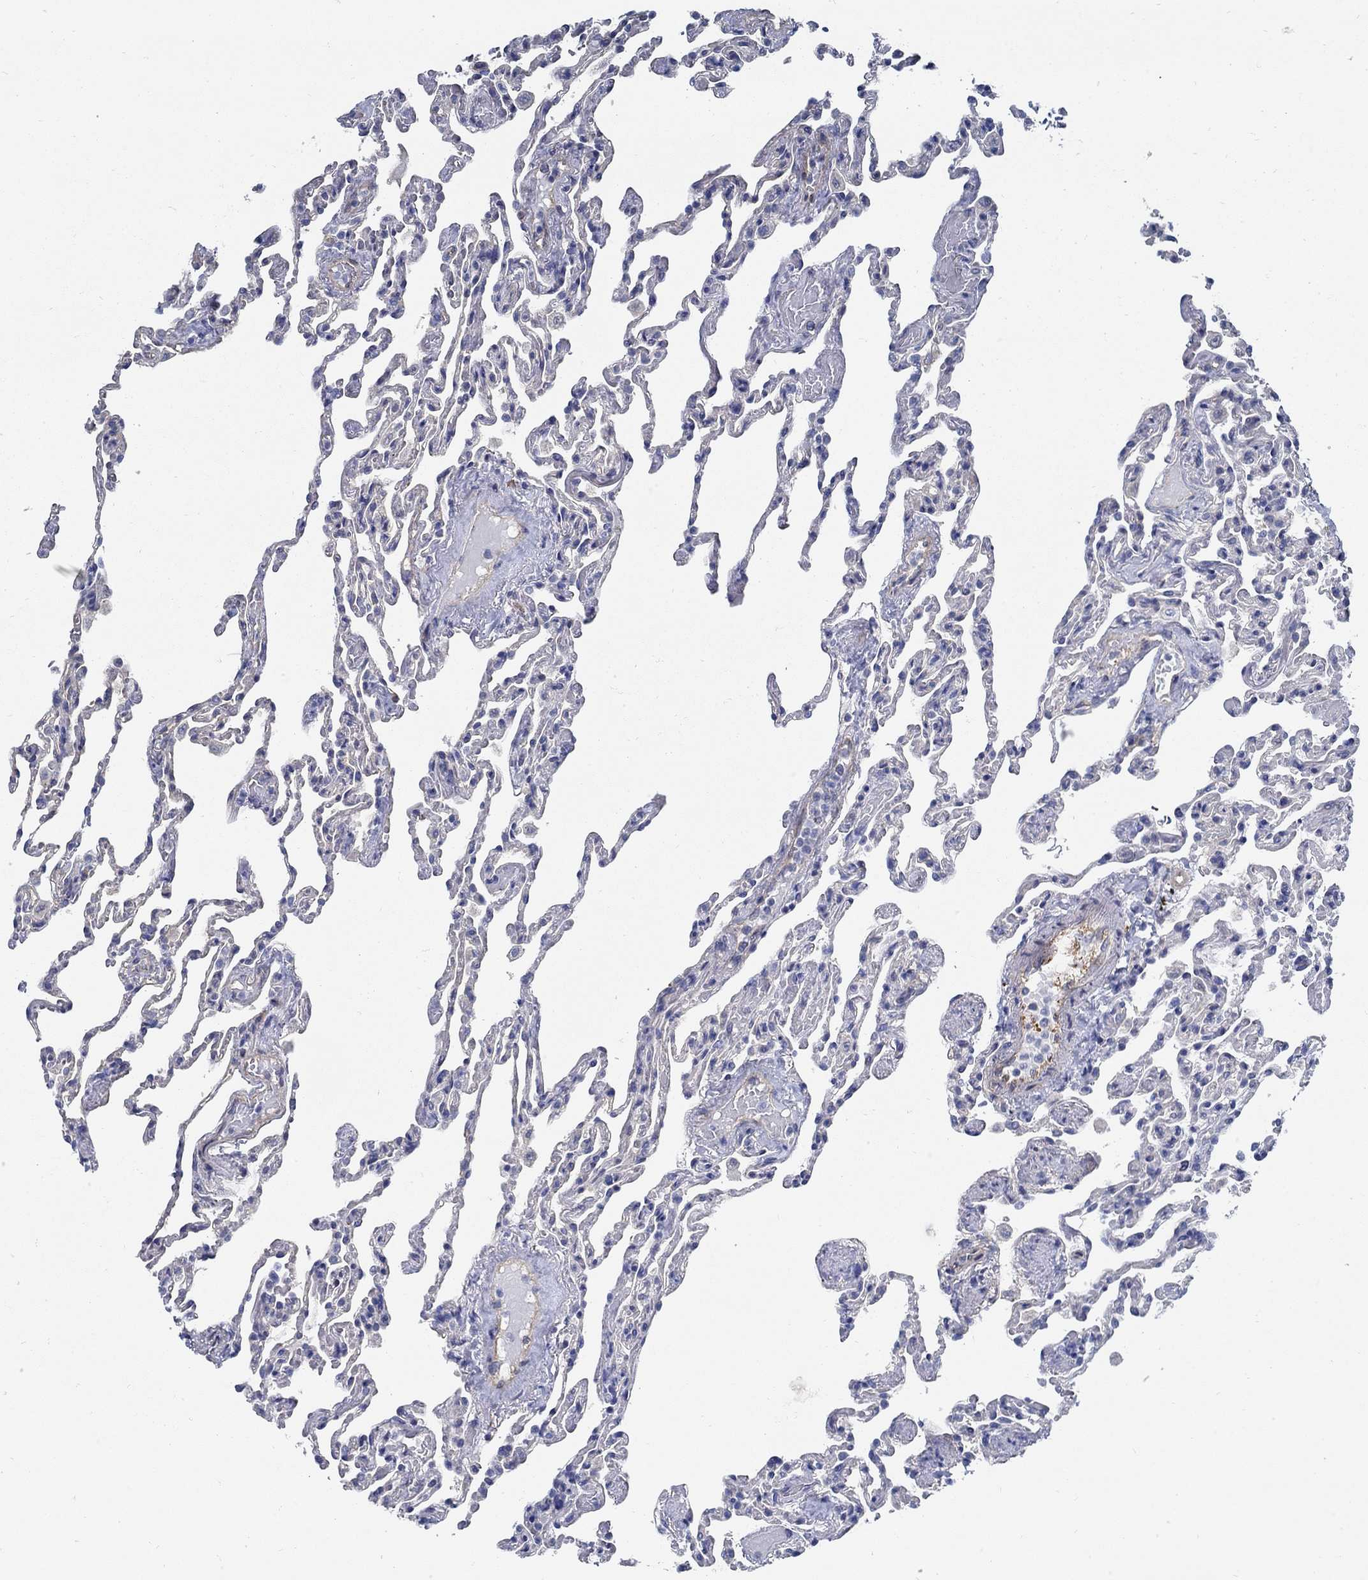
{"staining": {"intensity": "negative", "quantity": "none", "location": "none"}, "tissue": "lung", "cell_type": "Alveolar cells", "image_type": "normal", "snomed": [{"axis": "morphology", "description": "Normal tissue, NOS"}, {"axis": "topography", "description": "Lung"}], "caption": "High power microscopy micrograph of an immunohistochemistry photomicrograph of normal lung, revealing no significant positivity in alveolar cells.", "gene": "C15orf39", "patient": {"sex": "female", "age": 43}}